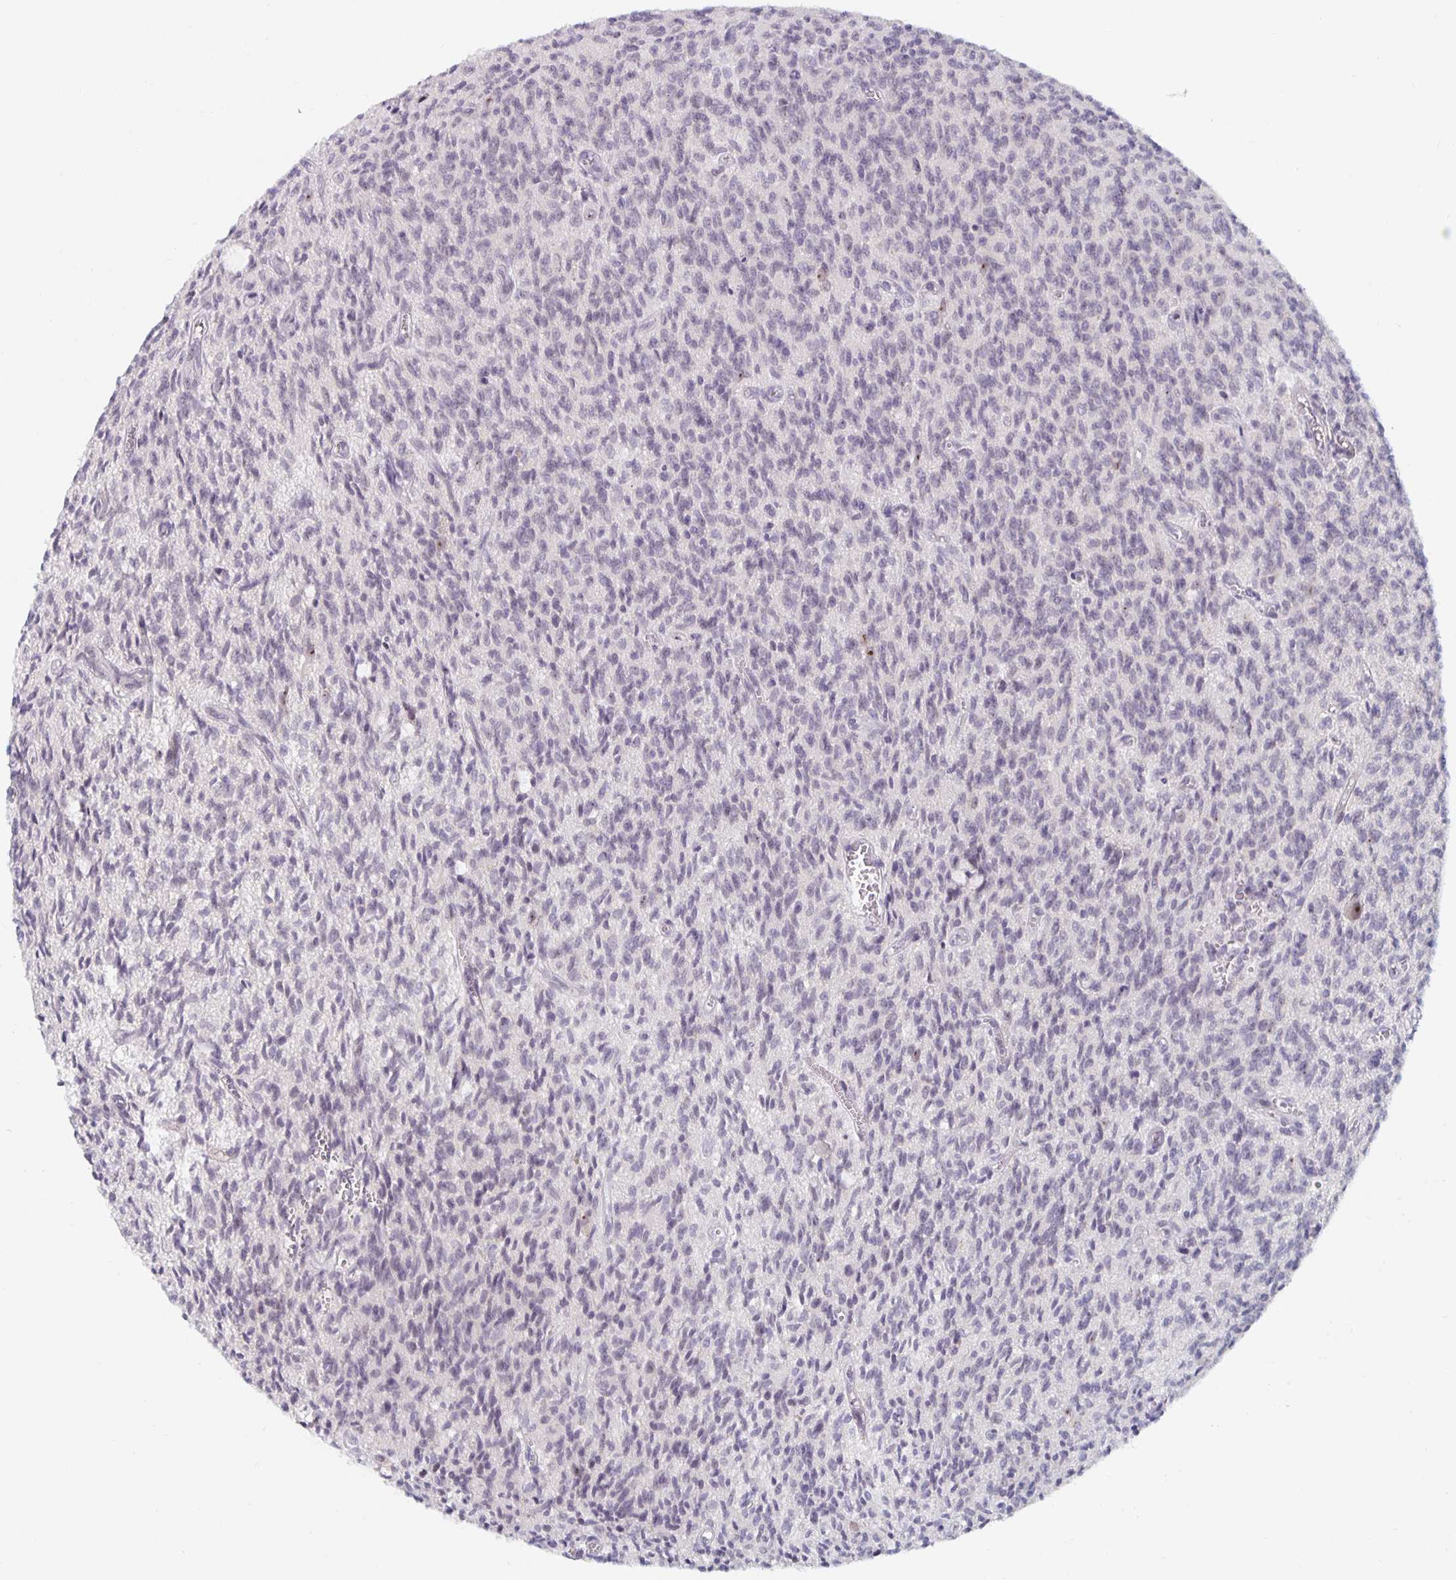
{"staining": {"intensity": "negative", "quantity": "none", "location": "none"}, "tissue": "glioma", "cell_type": "Tumor cells", "image_type": "cancer", "snomed": [{"axis": "morphology", "description": "Glioma, malignant, Low grade"}, {"axis": "topography", "description": "Brain"}], "caption": "Tumor cells show no significant protein staining in glioma.", "gene": "NUP85", "patient": {"sex": "male", "age": 64}}